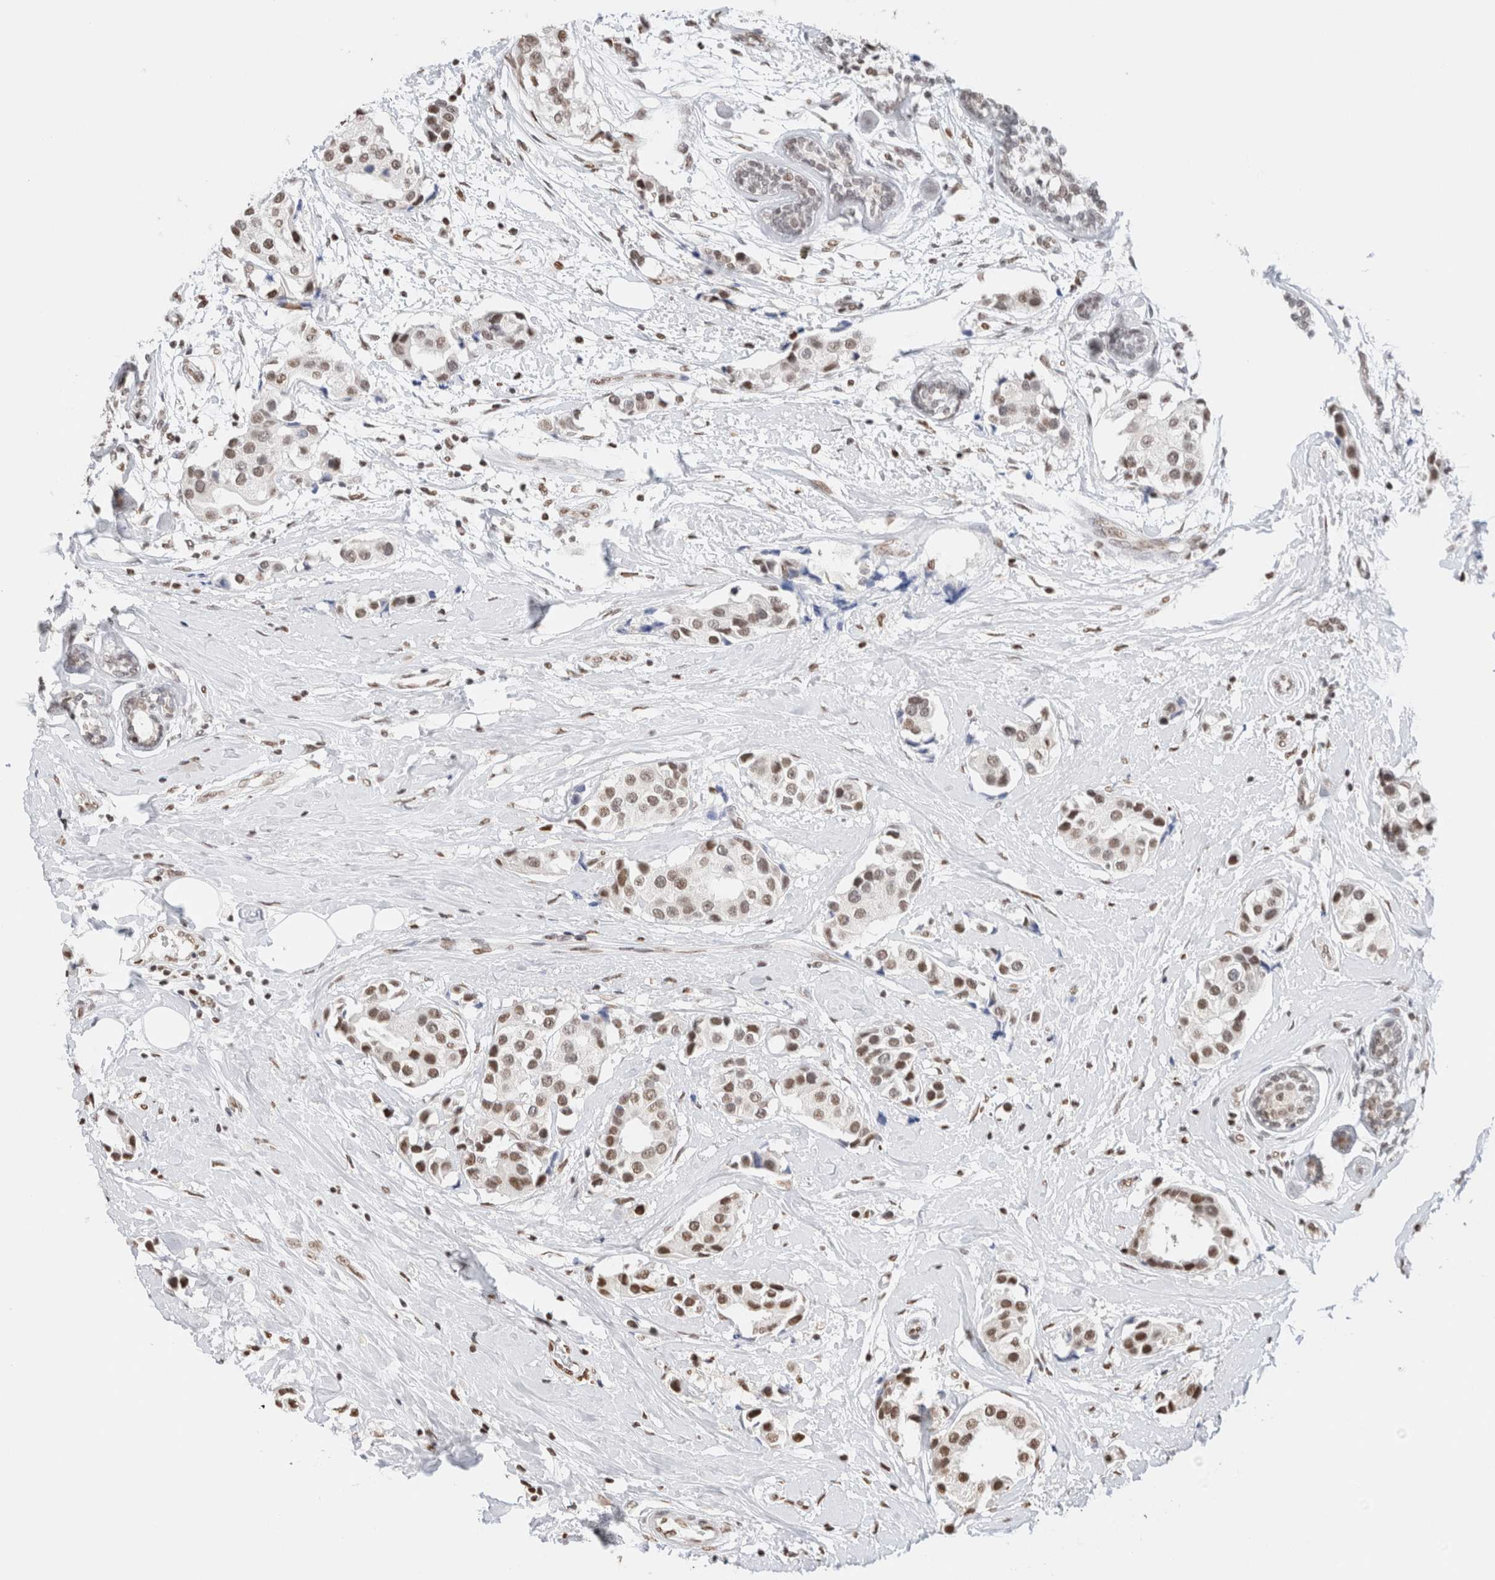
{"staining": {"intensity": "moderate", "quantity": ">75%", "location": "nuclear"}, "tissue": "breast cancer", "cell_type": "Tumor cells", "image_type": "cancer", "snomed": [{"axis": "morphology", "description": "Normal tissue, NOS"}, {"axis": "morphology", "description": "Duct carcinoma"}, {"axis": "topography", "description": "Breast"}], "caption": "IHC staining of breast cancer, which shows medium levels of moderate nuclear positivity in about >75% of tumor cells indicating moderate nuclear protein expression. The staining was performed using DAB (brown) for protein detection and nuclei were counterstained in hematoxylin (blue).", "gene": "SUPT3H", "patient": {"sex": "female", "age": 39}}